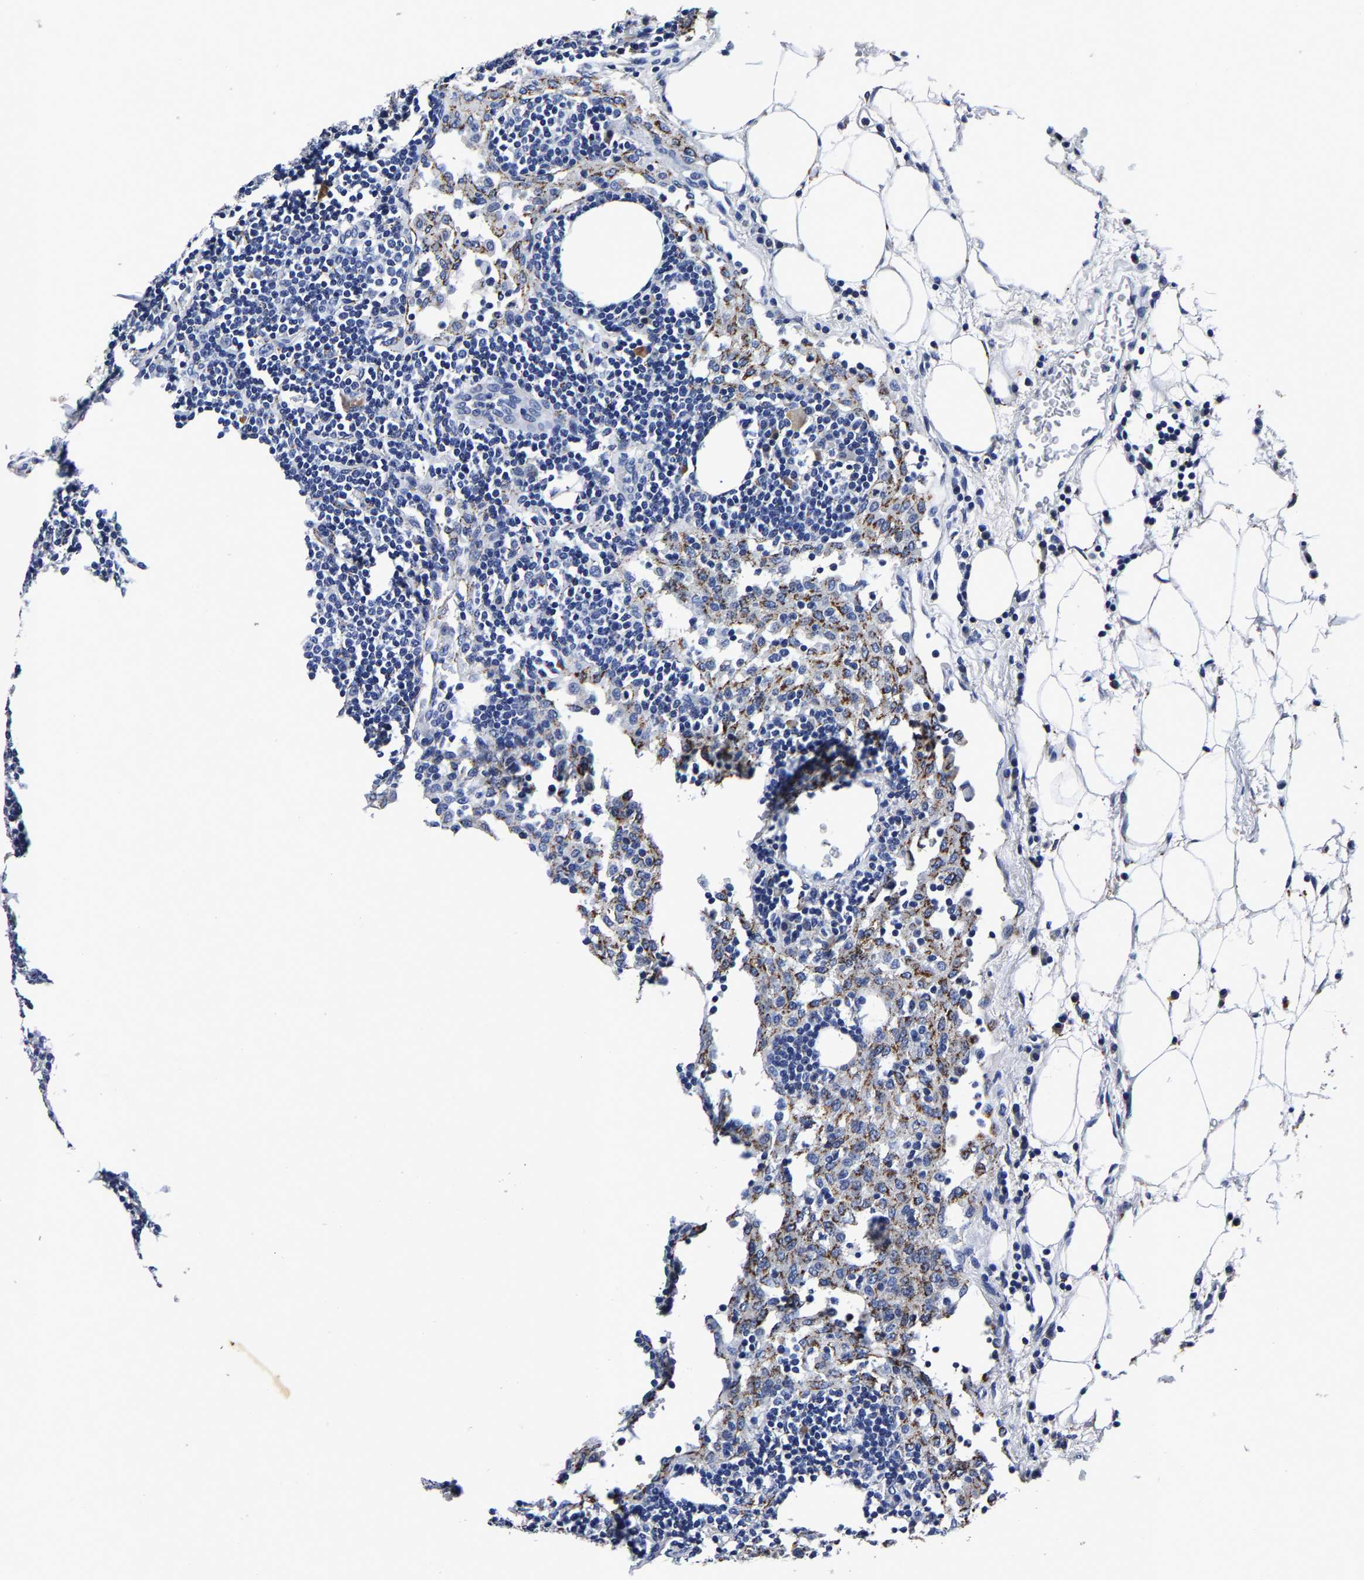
{"staining": {"intensity": "negative", "quantity": "none", "location": "none"}, "tissue": "lymph node", "cell_type": "Germinal center cells", "image_type": "normal", "snomed": [{"axis": "morphology", "description": "Normal tissue, NOS"}, {"axis": "morphology", "description": "Carcinoid, malignant, NOS"}, {"axis": "topography", "description": "Lymph node"}], "caption": "Germinal center cells are negative for protein expression in normal human lymph node. (Immunohistochemistry (ihc), brightfield microscopy, high magnification).", "gene": "PSPH", "patient": {"sex": "male", "age": 47}}